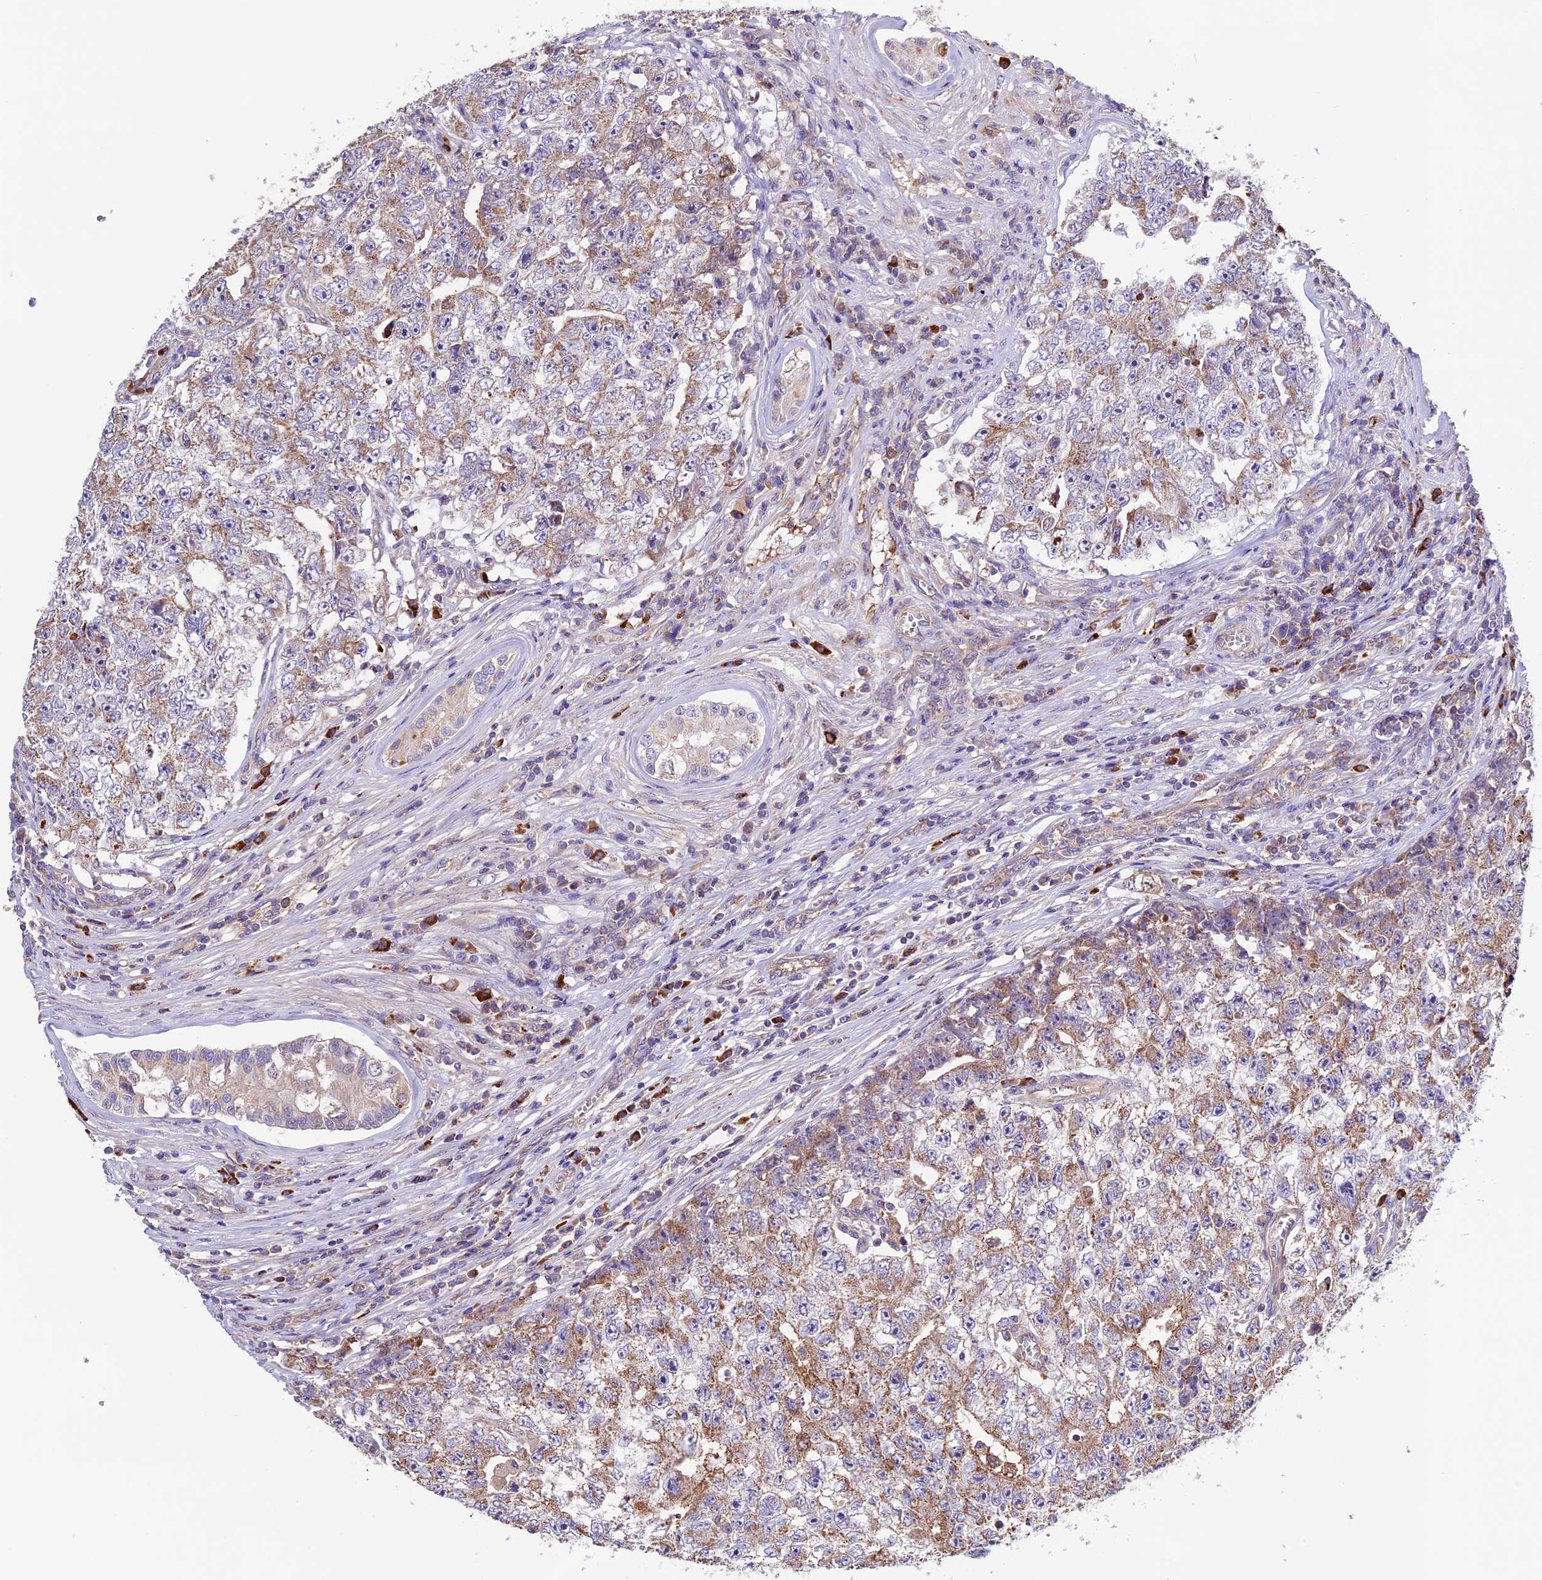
{"staining": {"intensity": "moderate", "quantity": "25%-75%", "location": "cytoplasmic/membranous"}, "tissue": "testis cancer", "cell_type": "Tumor cells", "image_type": "cancer", "snomed": [{"axis": "morphology", "description": "Carcinoma, Embryonal, NOS"}, {"axis": "topography", "description": "Testis"}], "caption": "A brown stain highlights moderate cytoplasmic/membranous expression of a protein in human embryonal carcinoma (testis) tumor cells. (IHC, brightfield microscopy, high magnification).", "gene": "METTL22", "patient": {"sex": "male", "age": 17}}